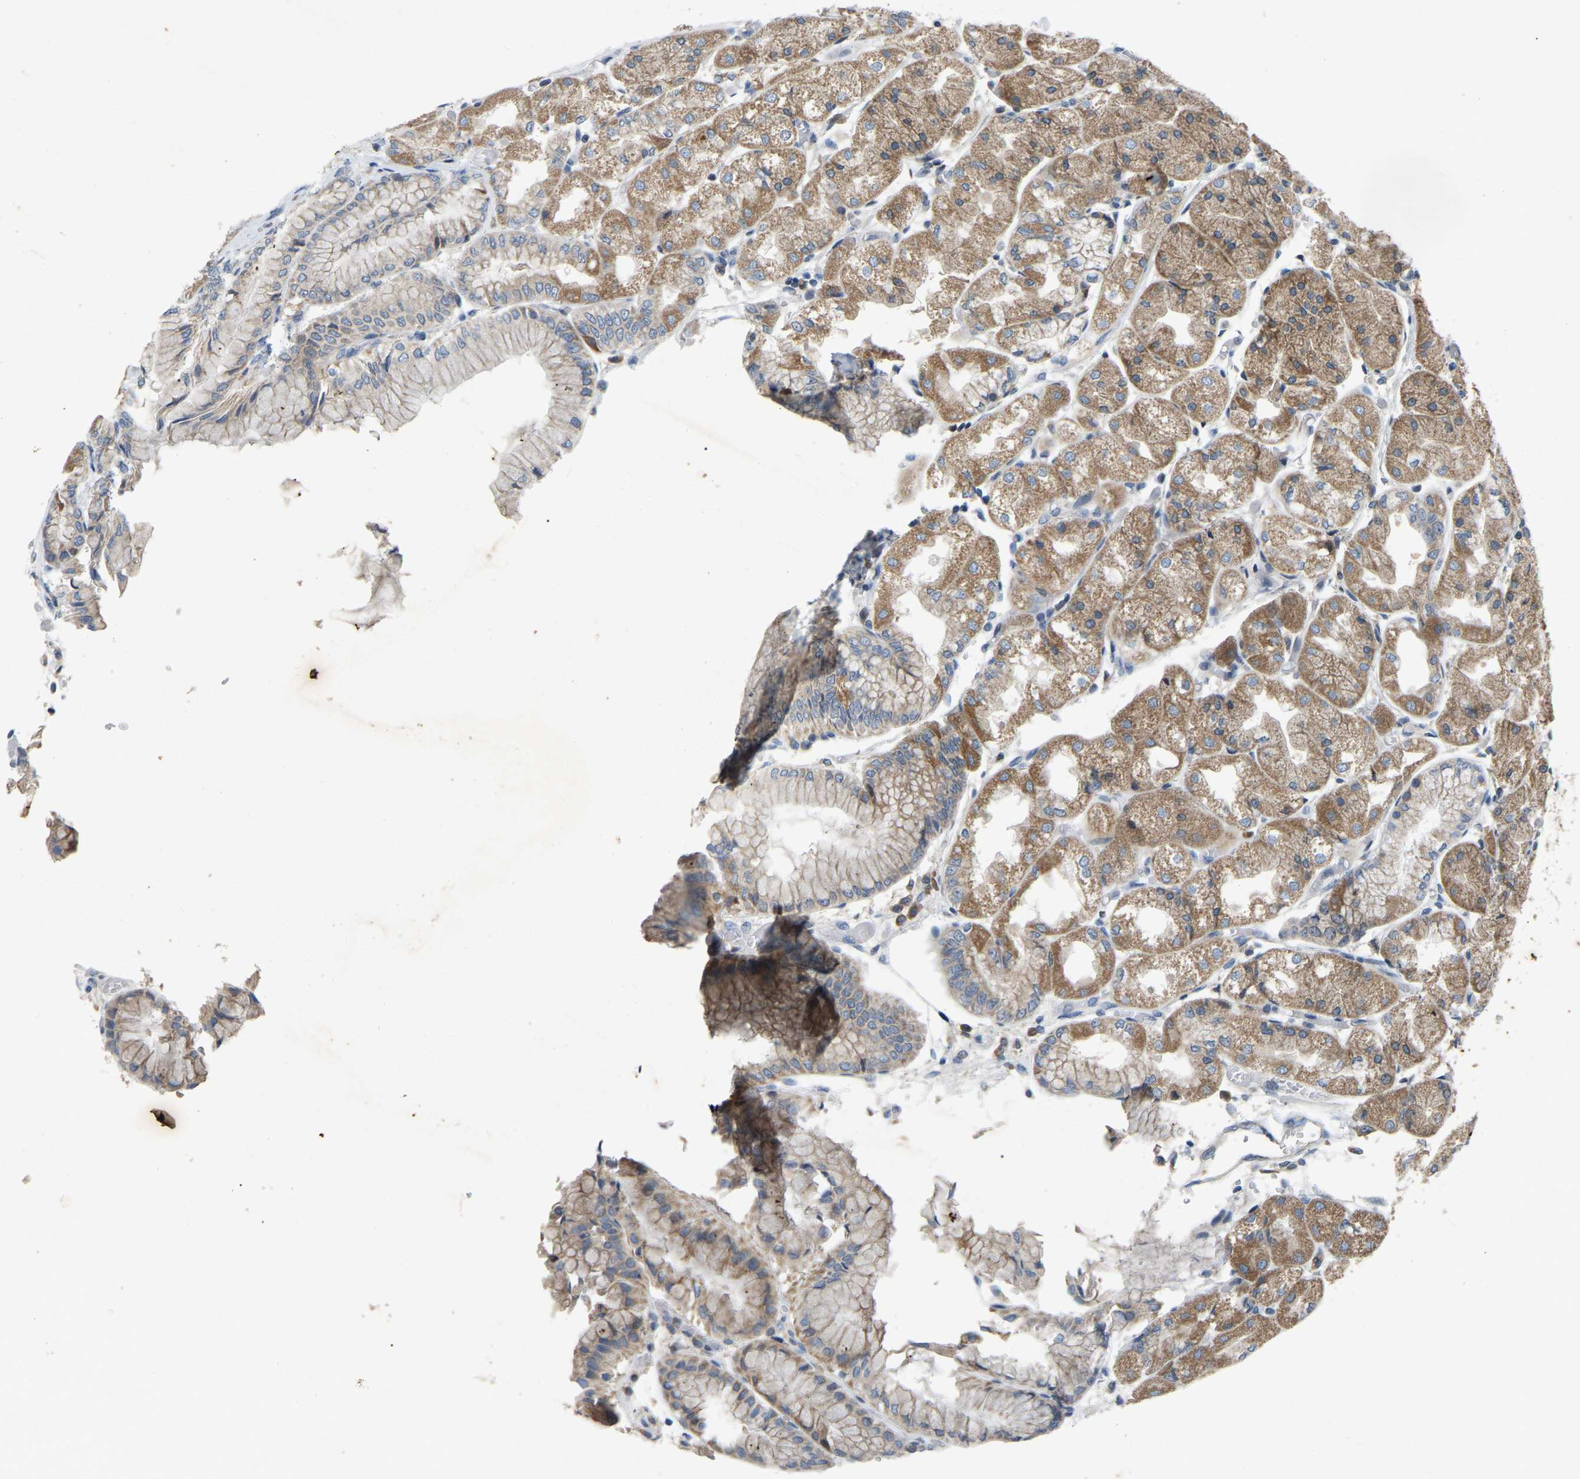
{"staining": {"intensity": "moderate", "quantity": ">75%", "location": "cytoplasmic/membranous"}, "tissue": "stomach", "cell_type": "Glandular cells", "image_type": "normal", "snomed": [{"axis": "morphology", "description": "Normal tissue, NOS"}, {"axis": "topography", "description": "Stomach, upper"}], "caption": "Immunohistochemistry of normal human stomach displays medium levels of moderate cytoplasmic/membranous expression in approximately >75% of glandular cells. Nuclei are stained in blue.", "gene": "ENSG00000283765", "patient": {"sex": "male", "age": 72}}